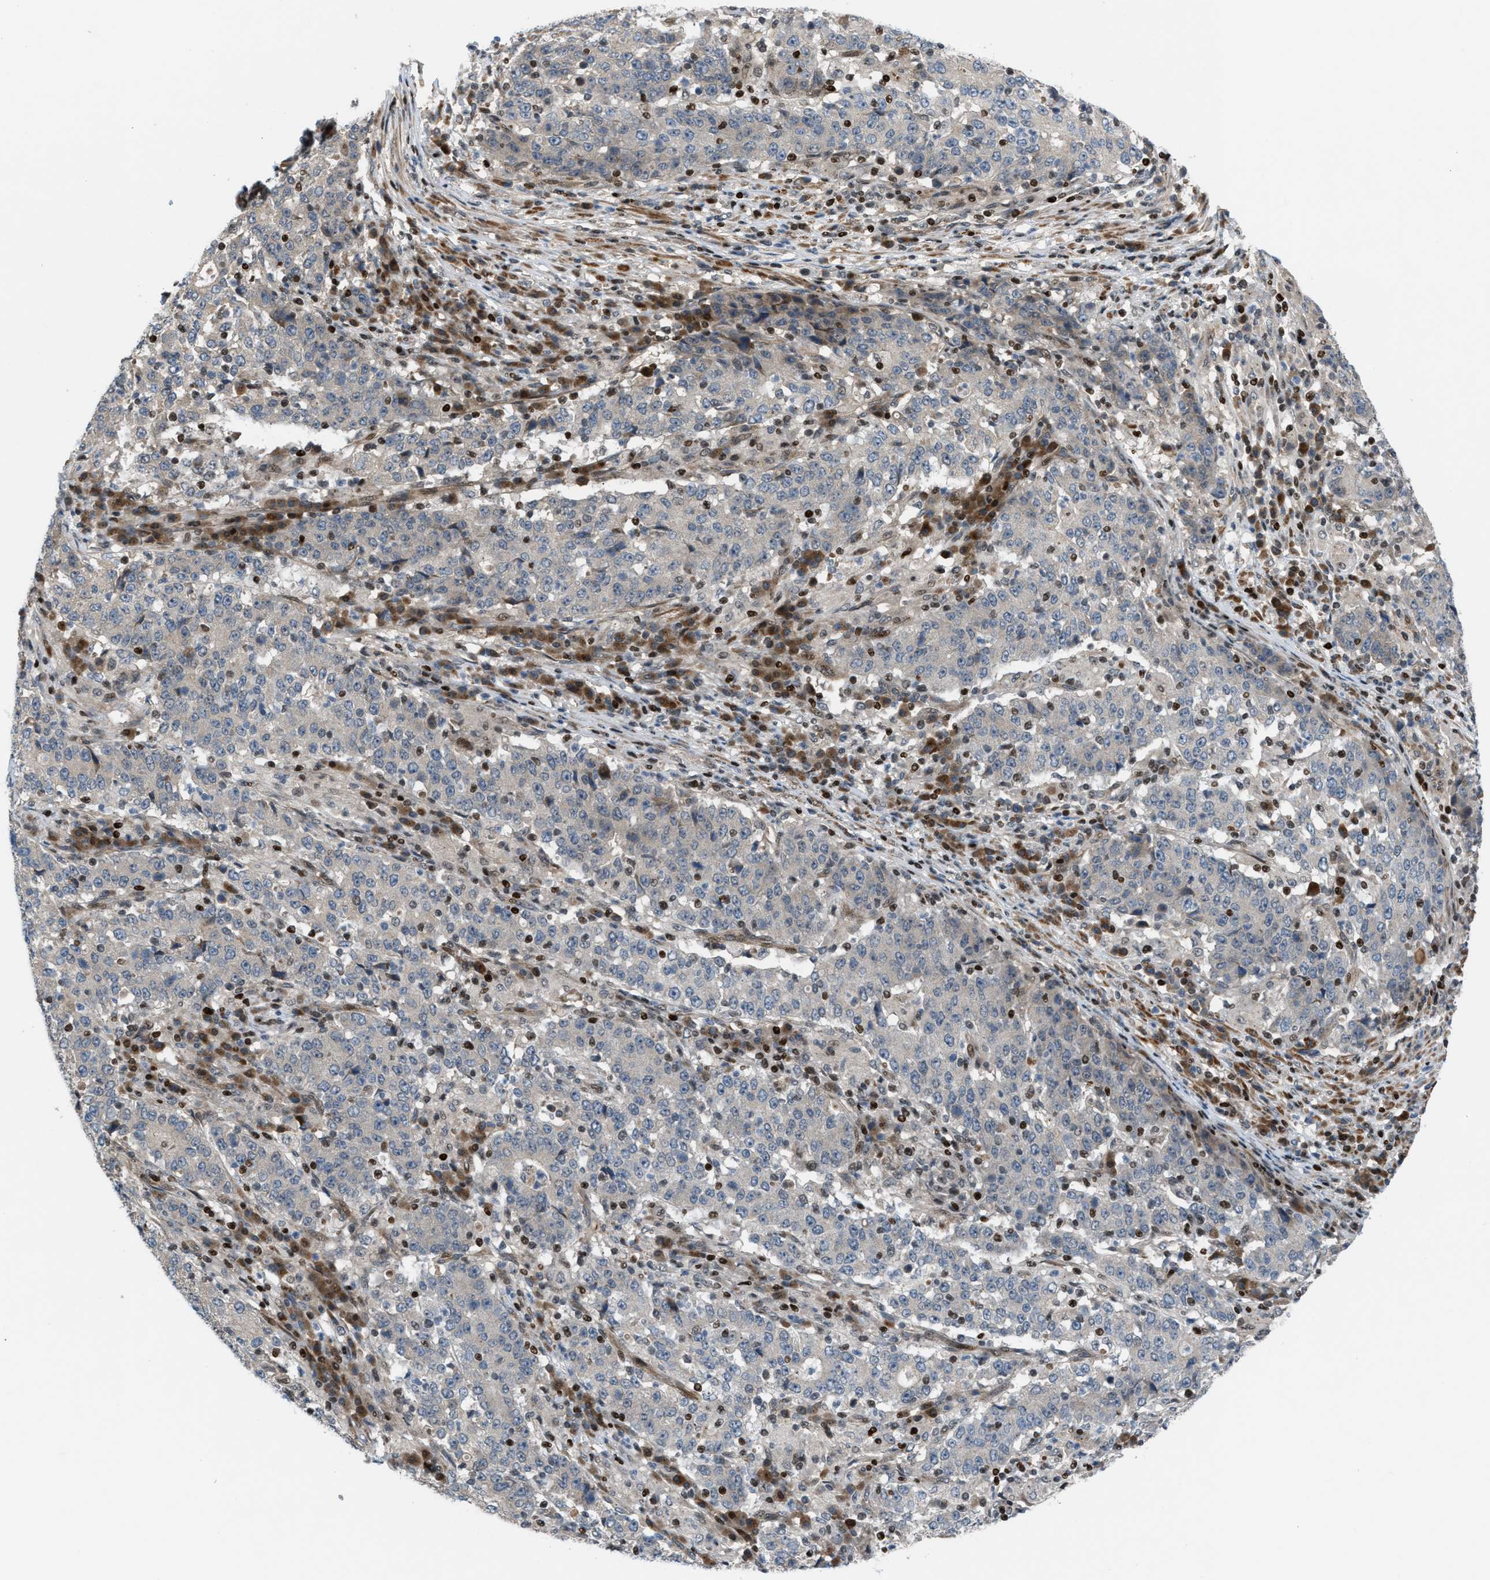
{"staining": {"intensity": "negative", "quantity": "none", "location": "none"}, "tissue": "stomach cancer", "cell_type": "Tumor cells", "image_type": "cancer", "snomed": [{"axis": "morphology", "description": "Adenocarcinoma, NOS"}, {"axis": "topography", "description": "Stomach"}], "caption": "Image shows no protein staining in tumor cells of stomach cancer tissue. (DAB IHC with hematoxylin counter stain).", "gene": "ZNF276", "patient": {"sex": "male", "age": 59}}